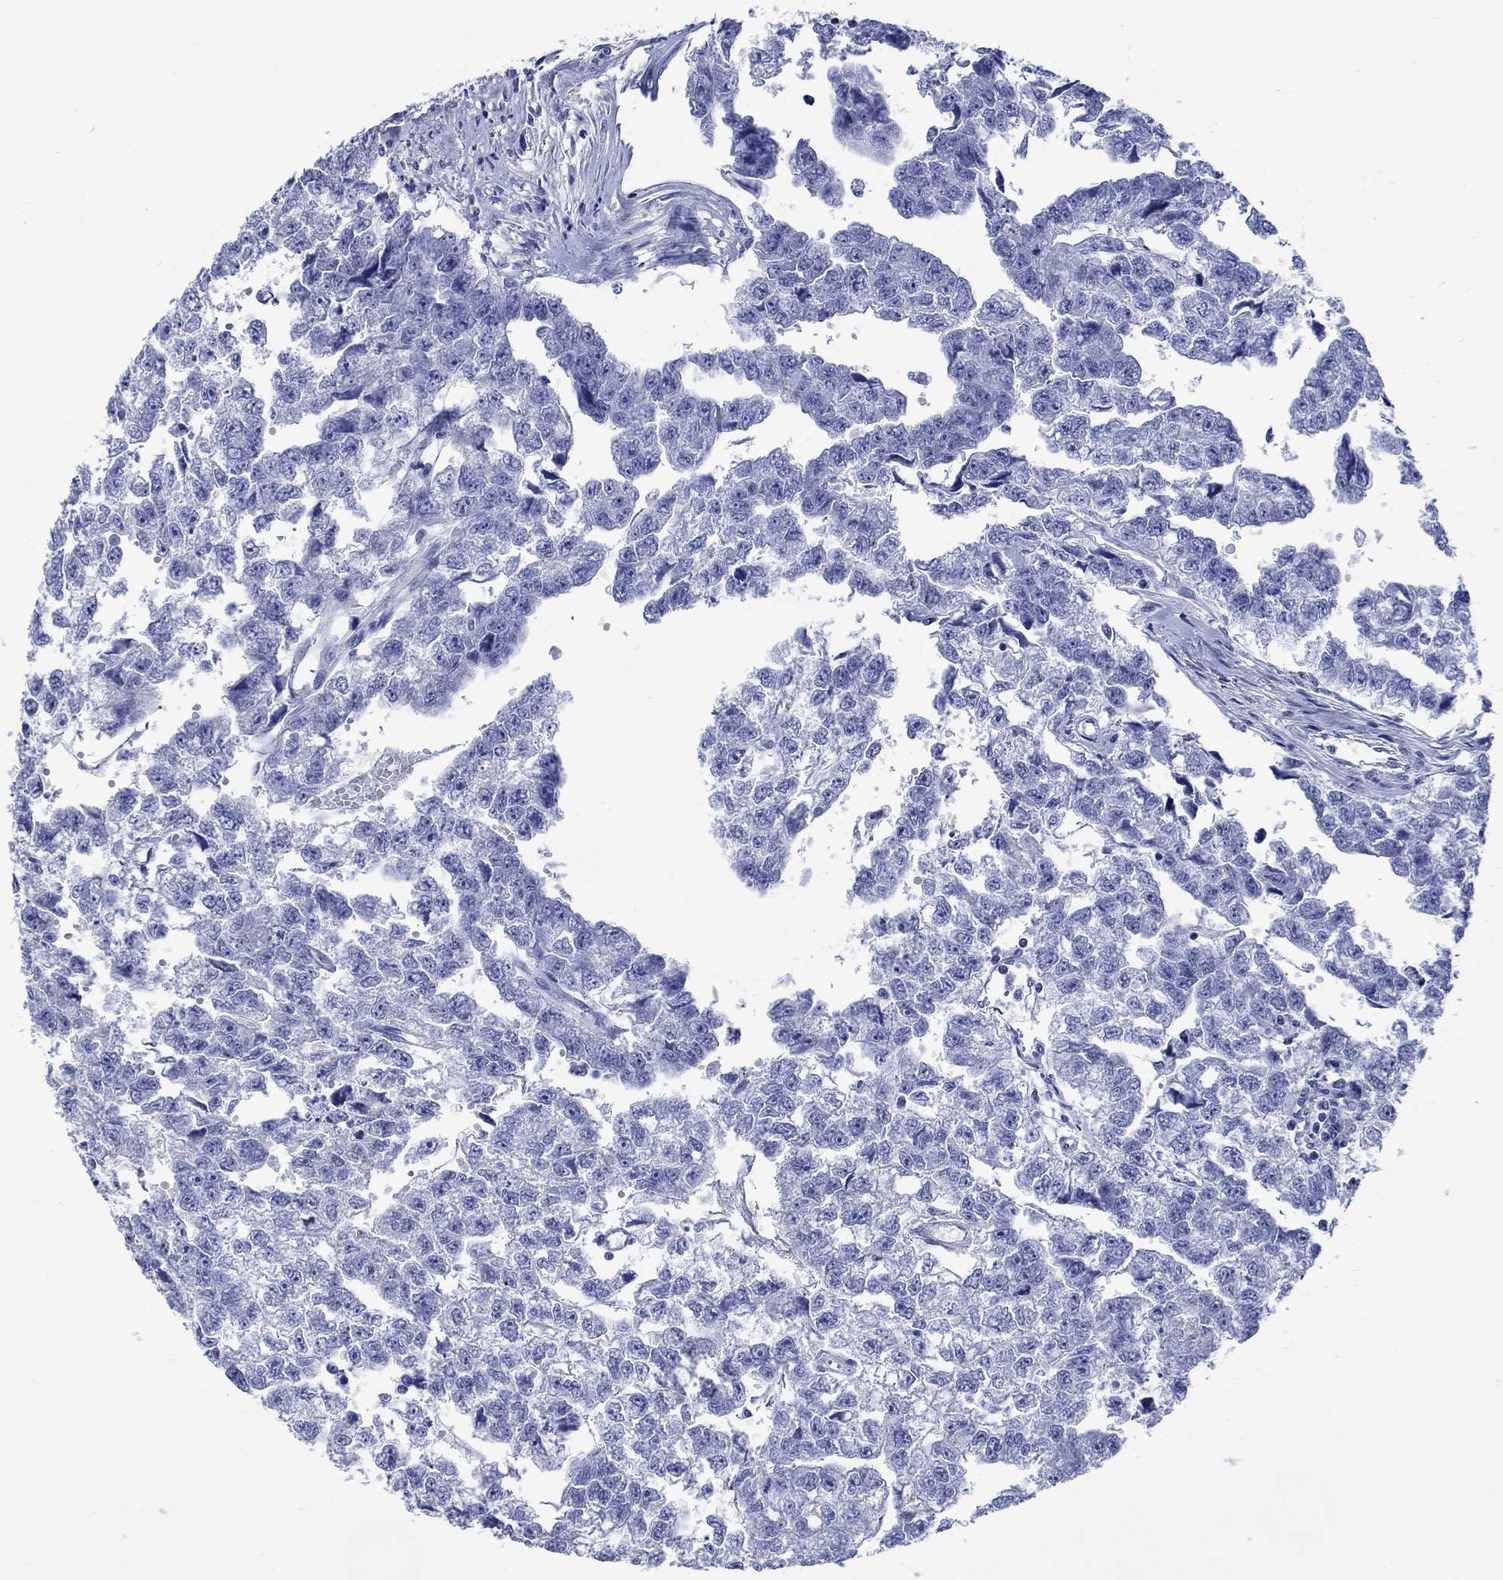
{"staining": {"intensity": "negative", "quantity": "none", "location": "none"}, "tissue": "testis cancer", "cell_type": "Tumor cells", "image_type": "cancer", "snomed": [{"axis": "morphology", "description": "Carcinoma, Embryonal, NOS"}, {"axis": "morphology", "description": "Teratoma, malignant, NOS"}, {"axis": "topography", "description": "Testis"}], "caption": "This is an IHC image of human testis cancer. There is no staining in tumor cells.", "gene": "TOMM20L", "patient": {"sex": "male", "age": 44}}